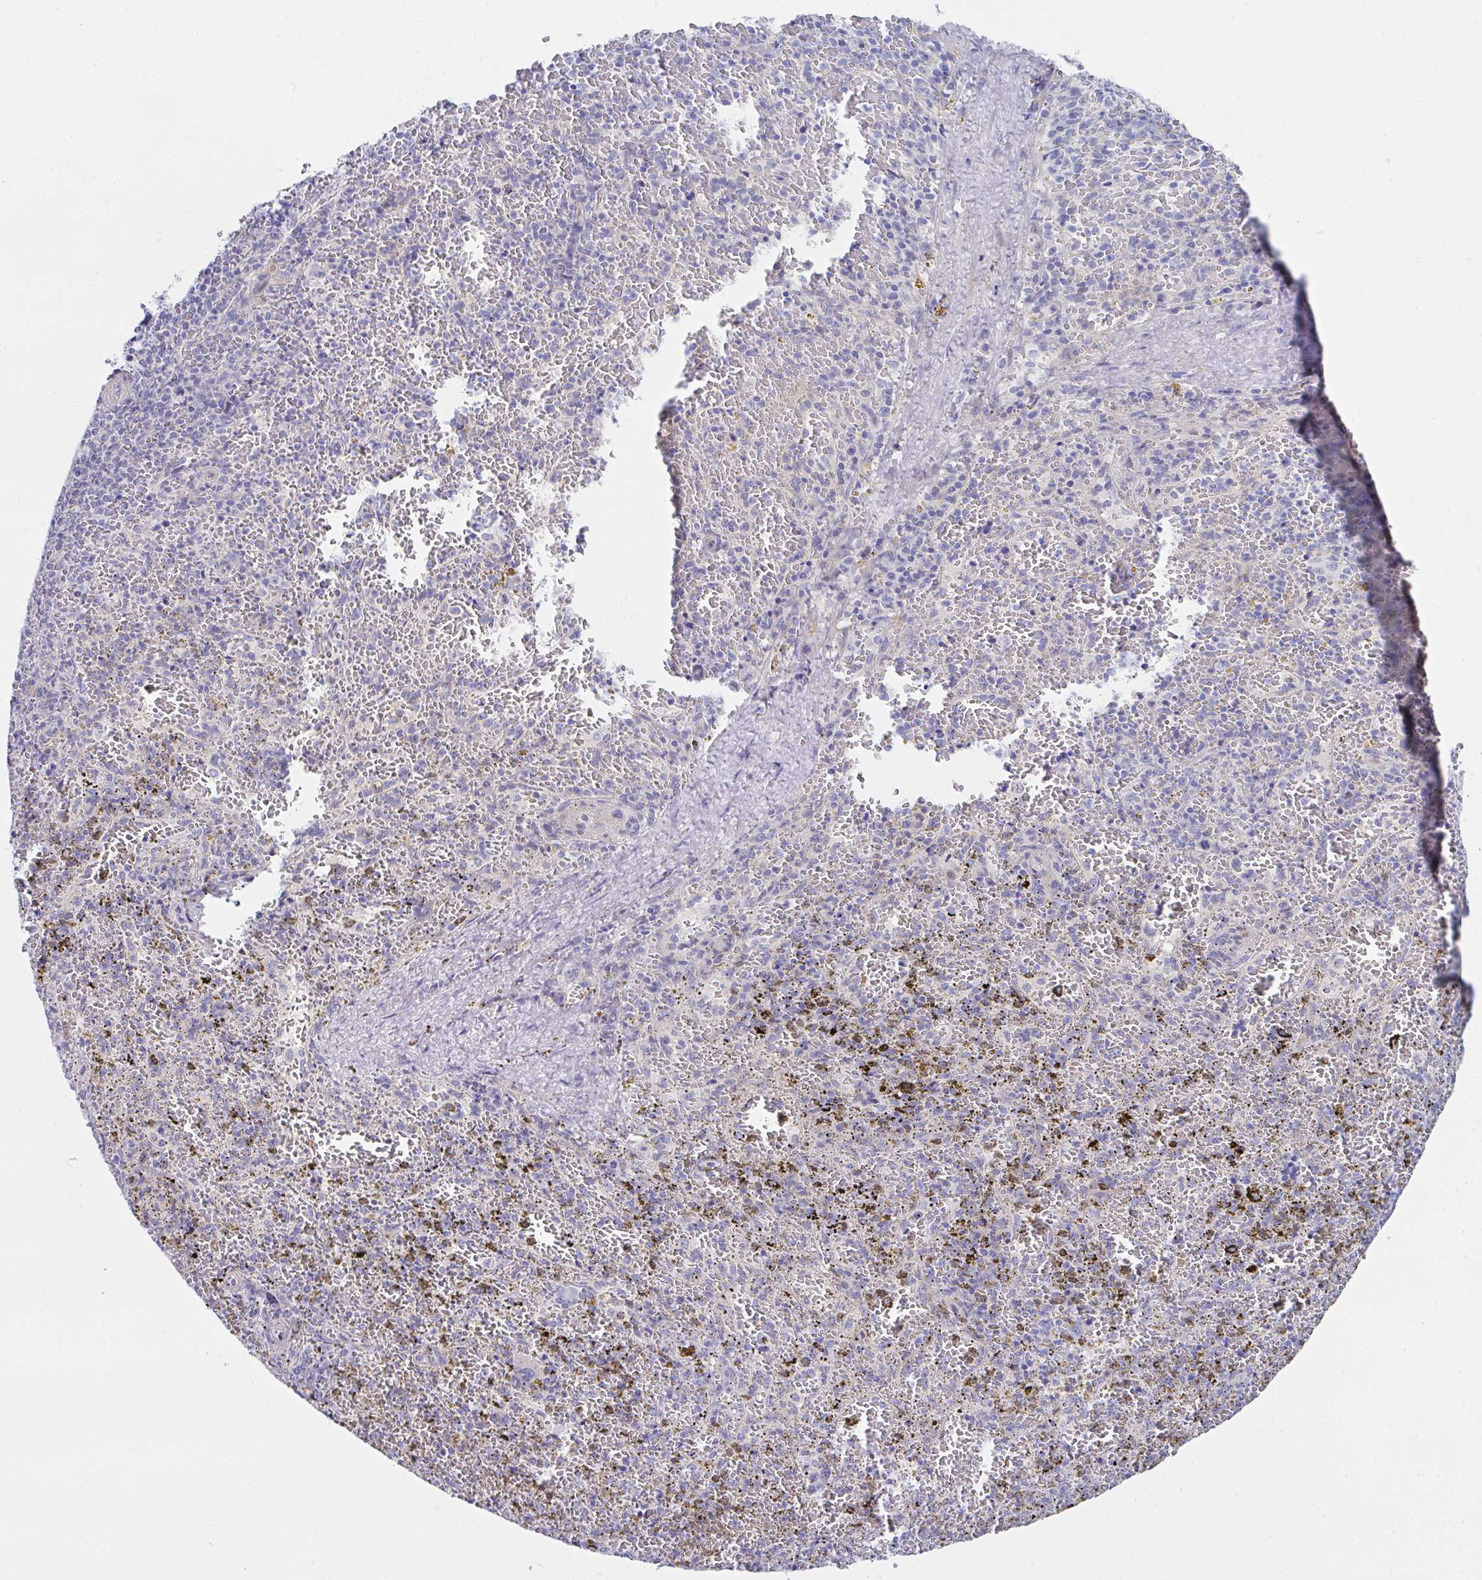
{"staining": {"intensity": "negative", "quantity": "none", "location": "none"}, "tissue": "spleen", "cell_type": "Cells in red pulp", "image_type": "normal", "snomed": [{"axis": "morphology", "description": "Normal tissue, NOS"}, {"axis": "topography", "description": "Spleen"}], "caption": "Human spleen stained for a protein using immunohistochemistry demonstrates no staining in cells in red pulp.", "gene": "FBXO47", "patient": {"sex": "female", "age": 50}}